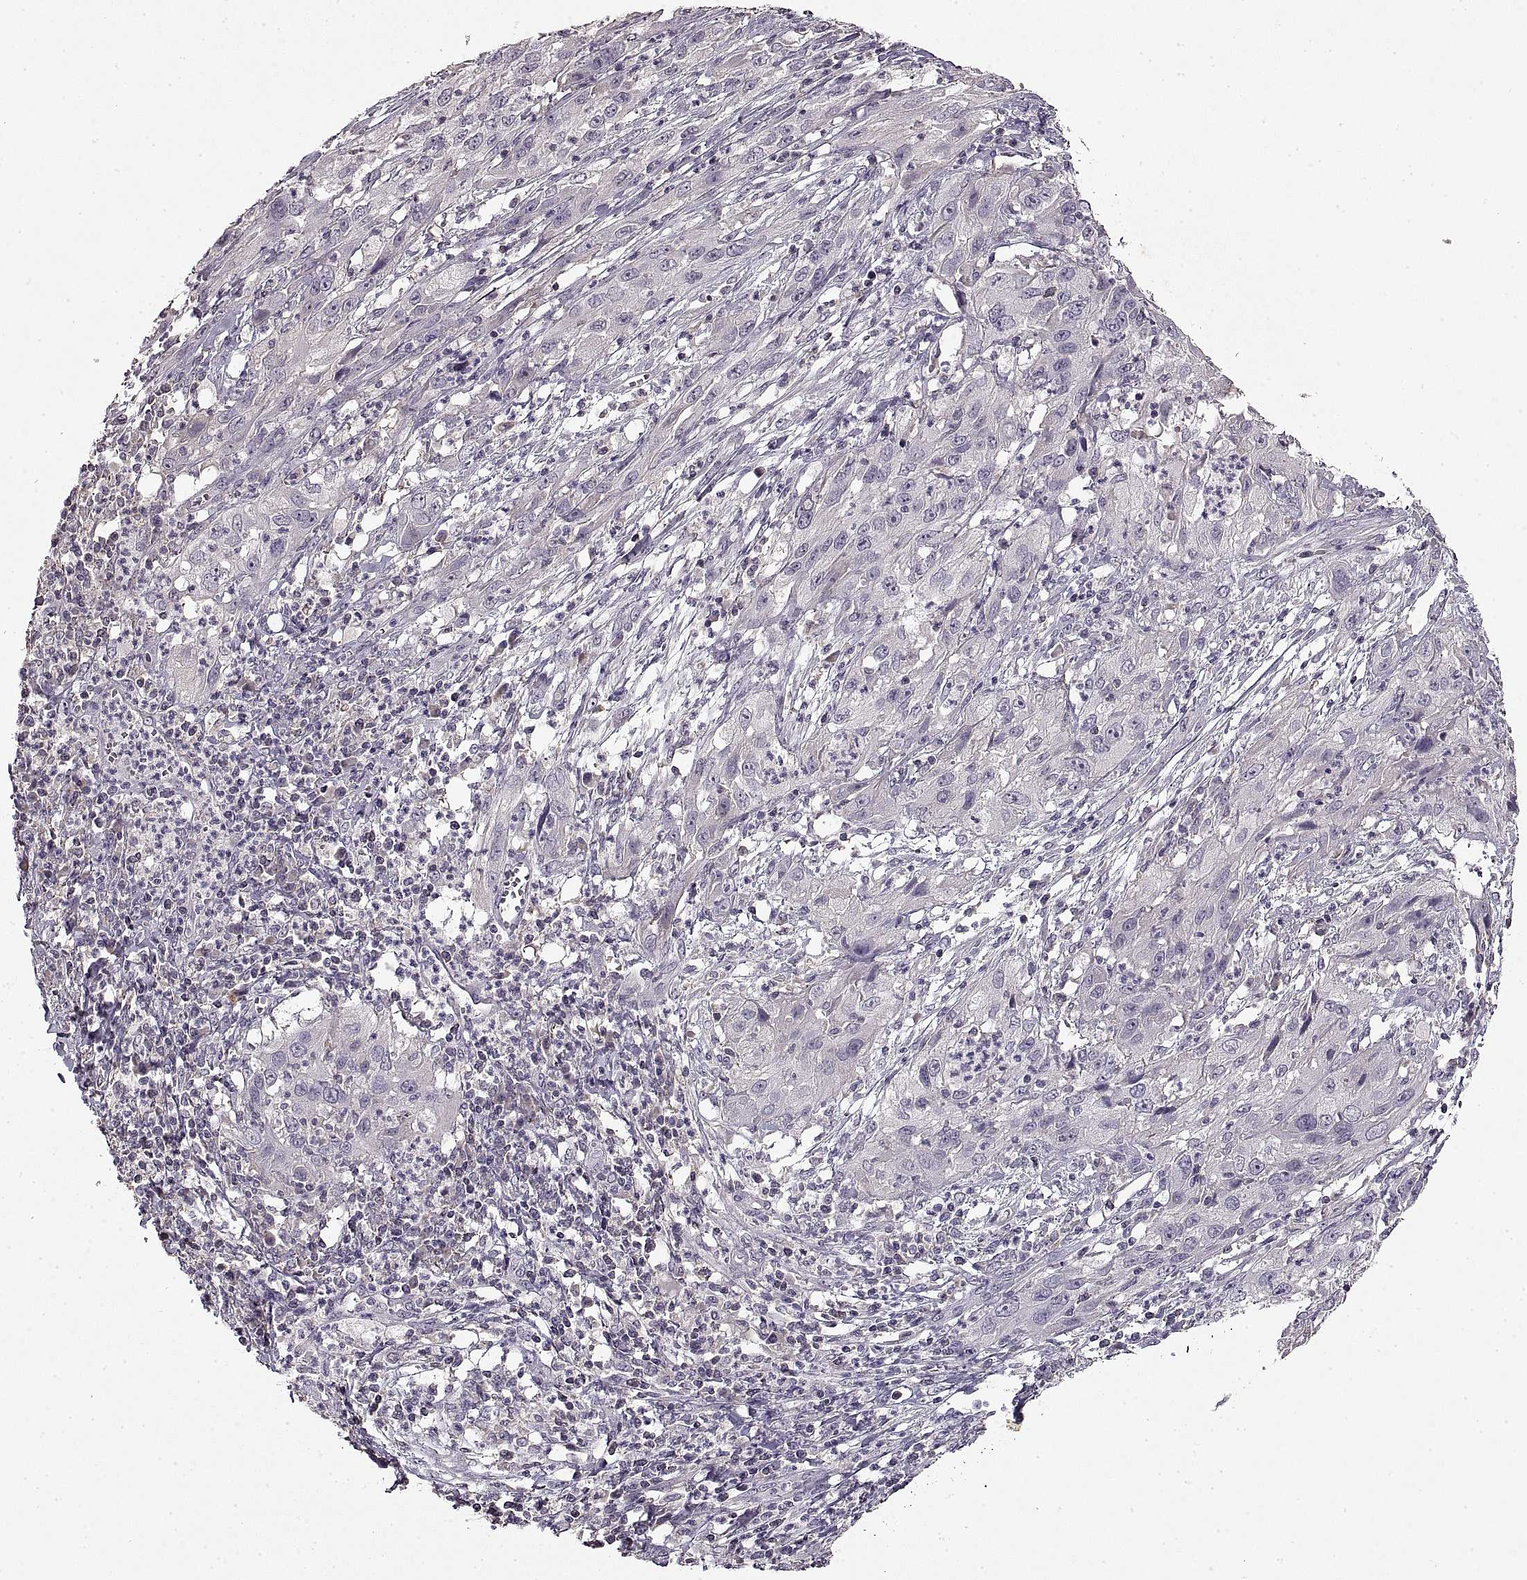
{"staining": {"intensity": "negative", "quantity": "none", "location": "none"}, "tissue": "cervical cancer", "cell_type": "Tumor cells", "image_type": "cancer", "snomed": [{"axis": "morphology", "description": "Squamous cell carcinoma, NOS"}, {"axis": "topography", "description": "Cervix"}], "caption": "Cervical cancer (squamous cell carcinoma) was stained to show a protein in brown. There is no significant staining in tumor cells.", "gene": "ADAM11", "patient": {"sex": "female", "age": 32}}